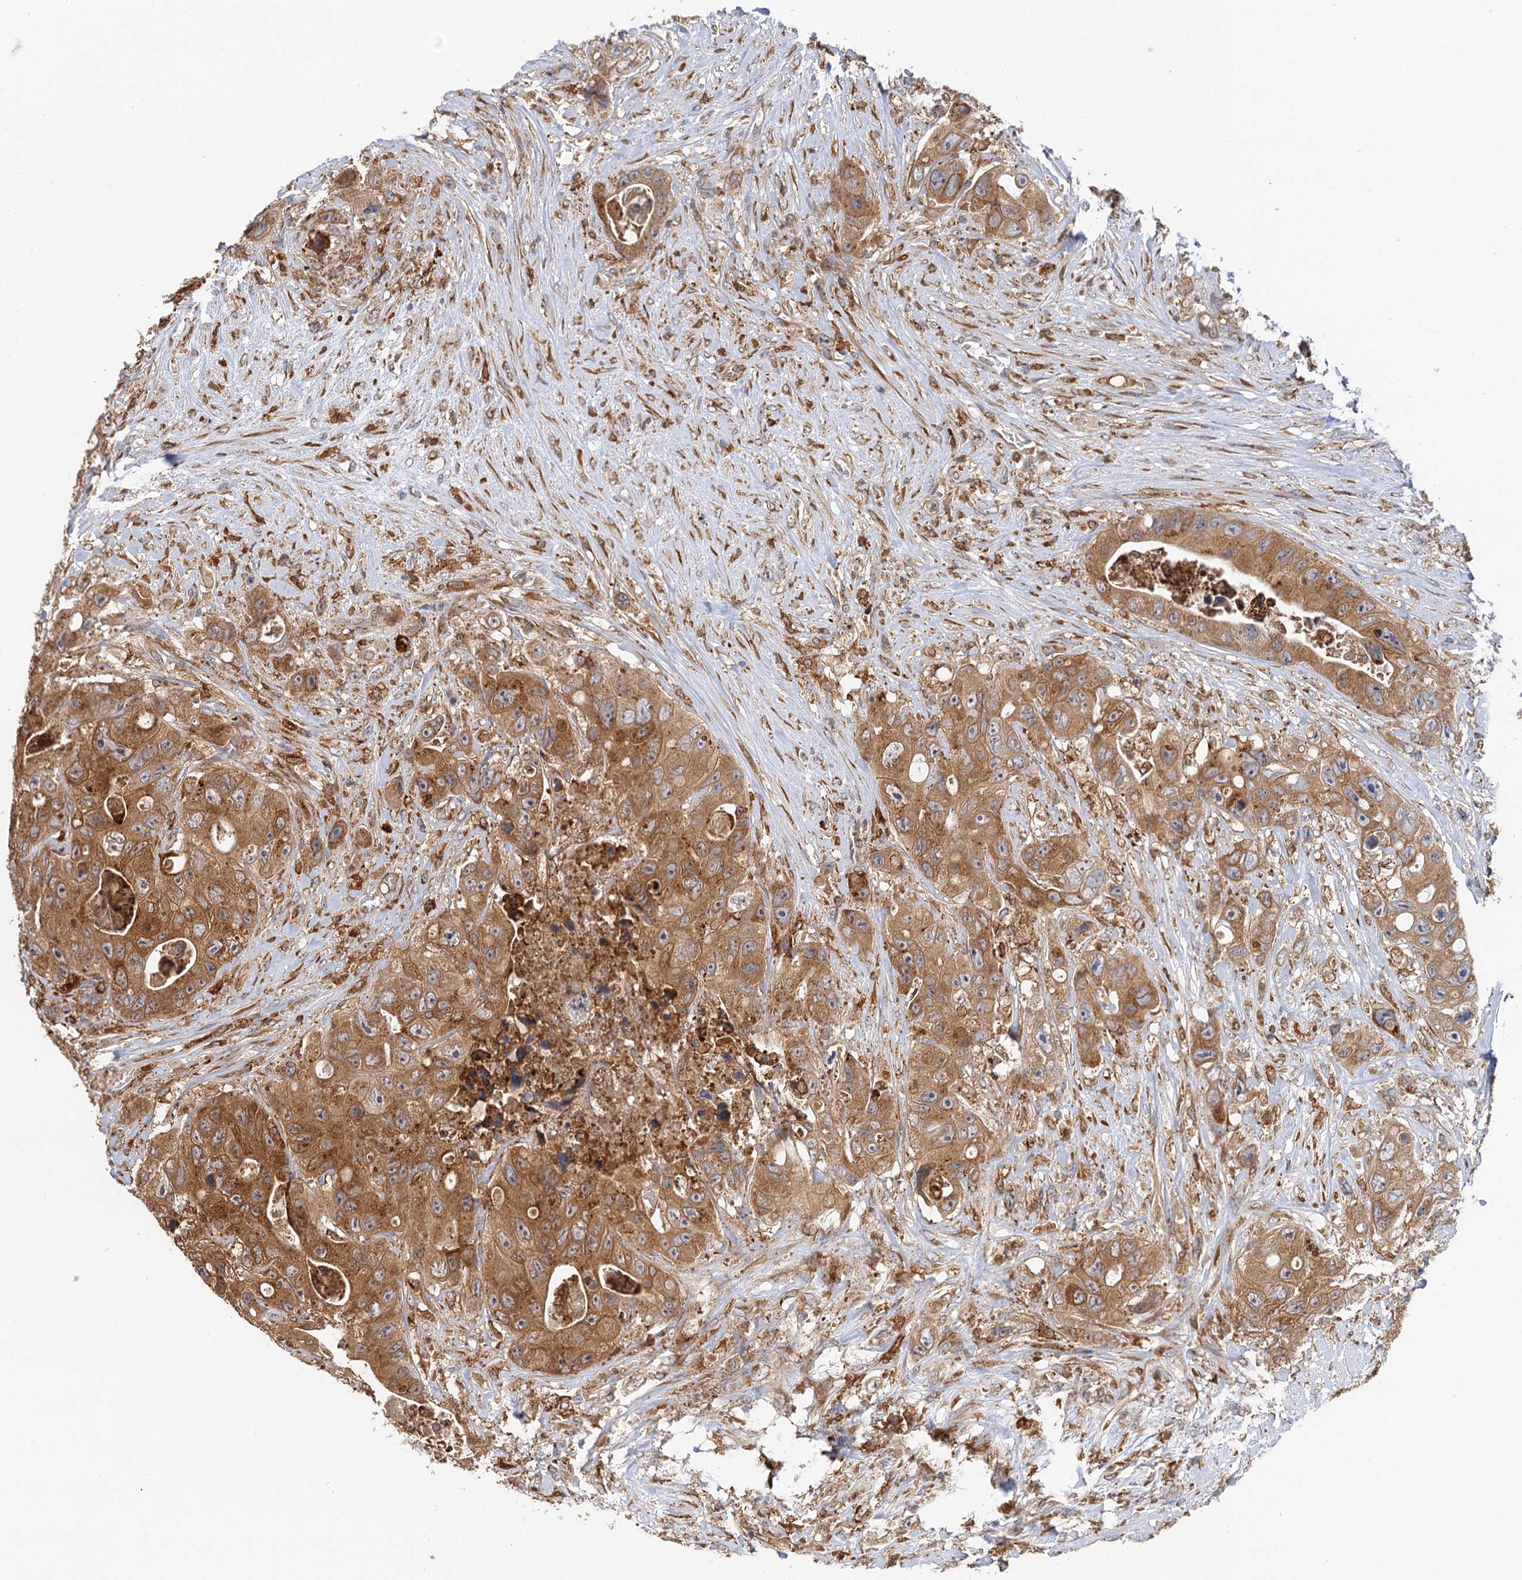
{"staining": {"intensity": "moderate", "quantity": ">75%", "location": "cytoplasmic/membranous"}, "tissue": "colorectal cancer", "cell_type": "Tumor cells", "image_type": "cancer", "snomed": [{"axis": "morphology", "description": "Adenocarcinoma, NOS"}, {"axis": "topography", "description": "Colon"}], "caption": "Tumor cells reveal medium levels of moderate cytoplasmic/membranous expression in approximately >75% of cells in adenocarcinoma (colorectal). (brown staining indicates protein expression, while blue staining denotes nuclei).", "gene": "PPIP5K2", "patient": {"sex": "female", "age": 46}}